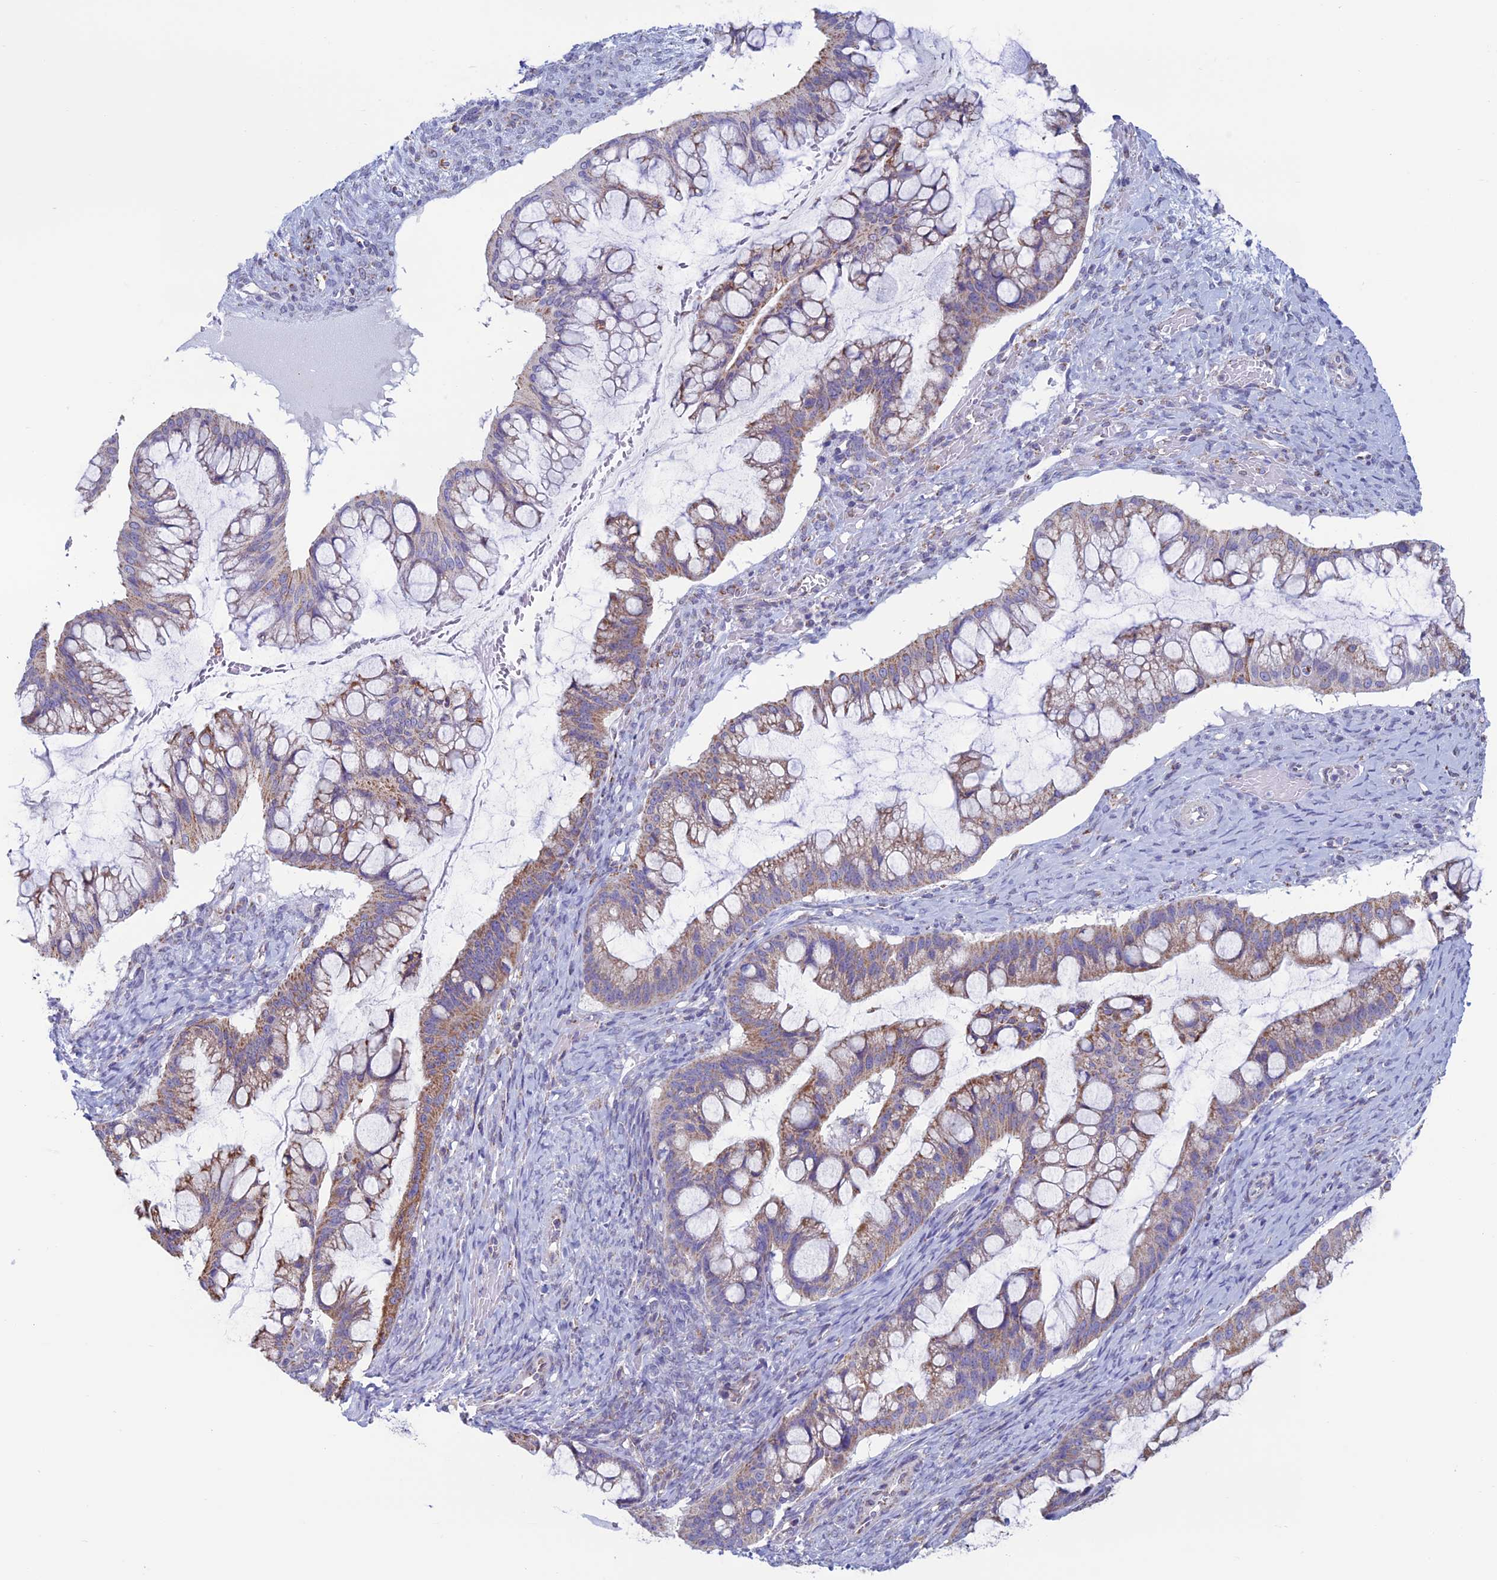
{"staining": {"intensity": "moderate", "quantity": "25%-75%", "location": "cytoplasmic/membranous"}, "tissue": "ovarian cancer", "cell_type": "Tumor cells", "image_type": "cancer", "snomed": [{"axis": "morphology", "description": "Cystadenocarcinoma, mucinous, NOS"}, {"axis": "topography", "description": "Ovary"}], "caption": "High-magnification brightfield microscopy of ovarian cancer (mucinous cystadenocarcinoma) stained with DAB (brown) and counterstained with hematoxylin (blue). tumor cells exhibit moderate cytoplasmic/membranous expression is appreciated in approximately25%-75% of cells. (Brightfield microscopy of DAB IHC at high magnification).", "gene": "ZNG1B", "patient": {"sex": "female", "age": 73}}